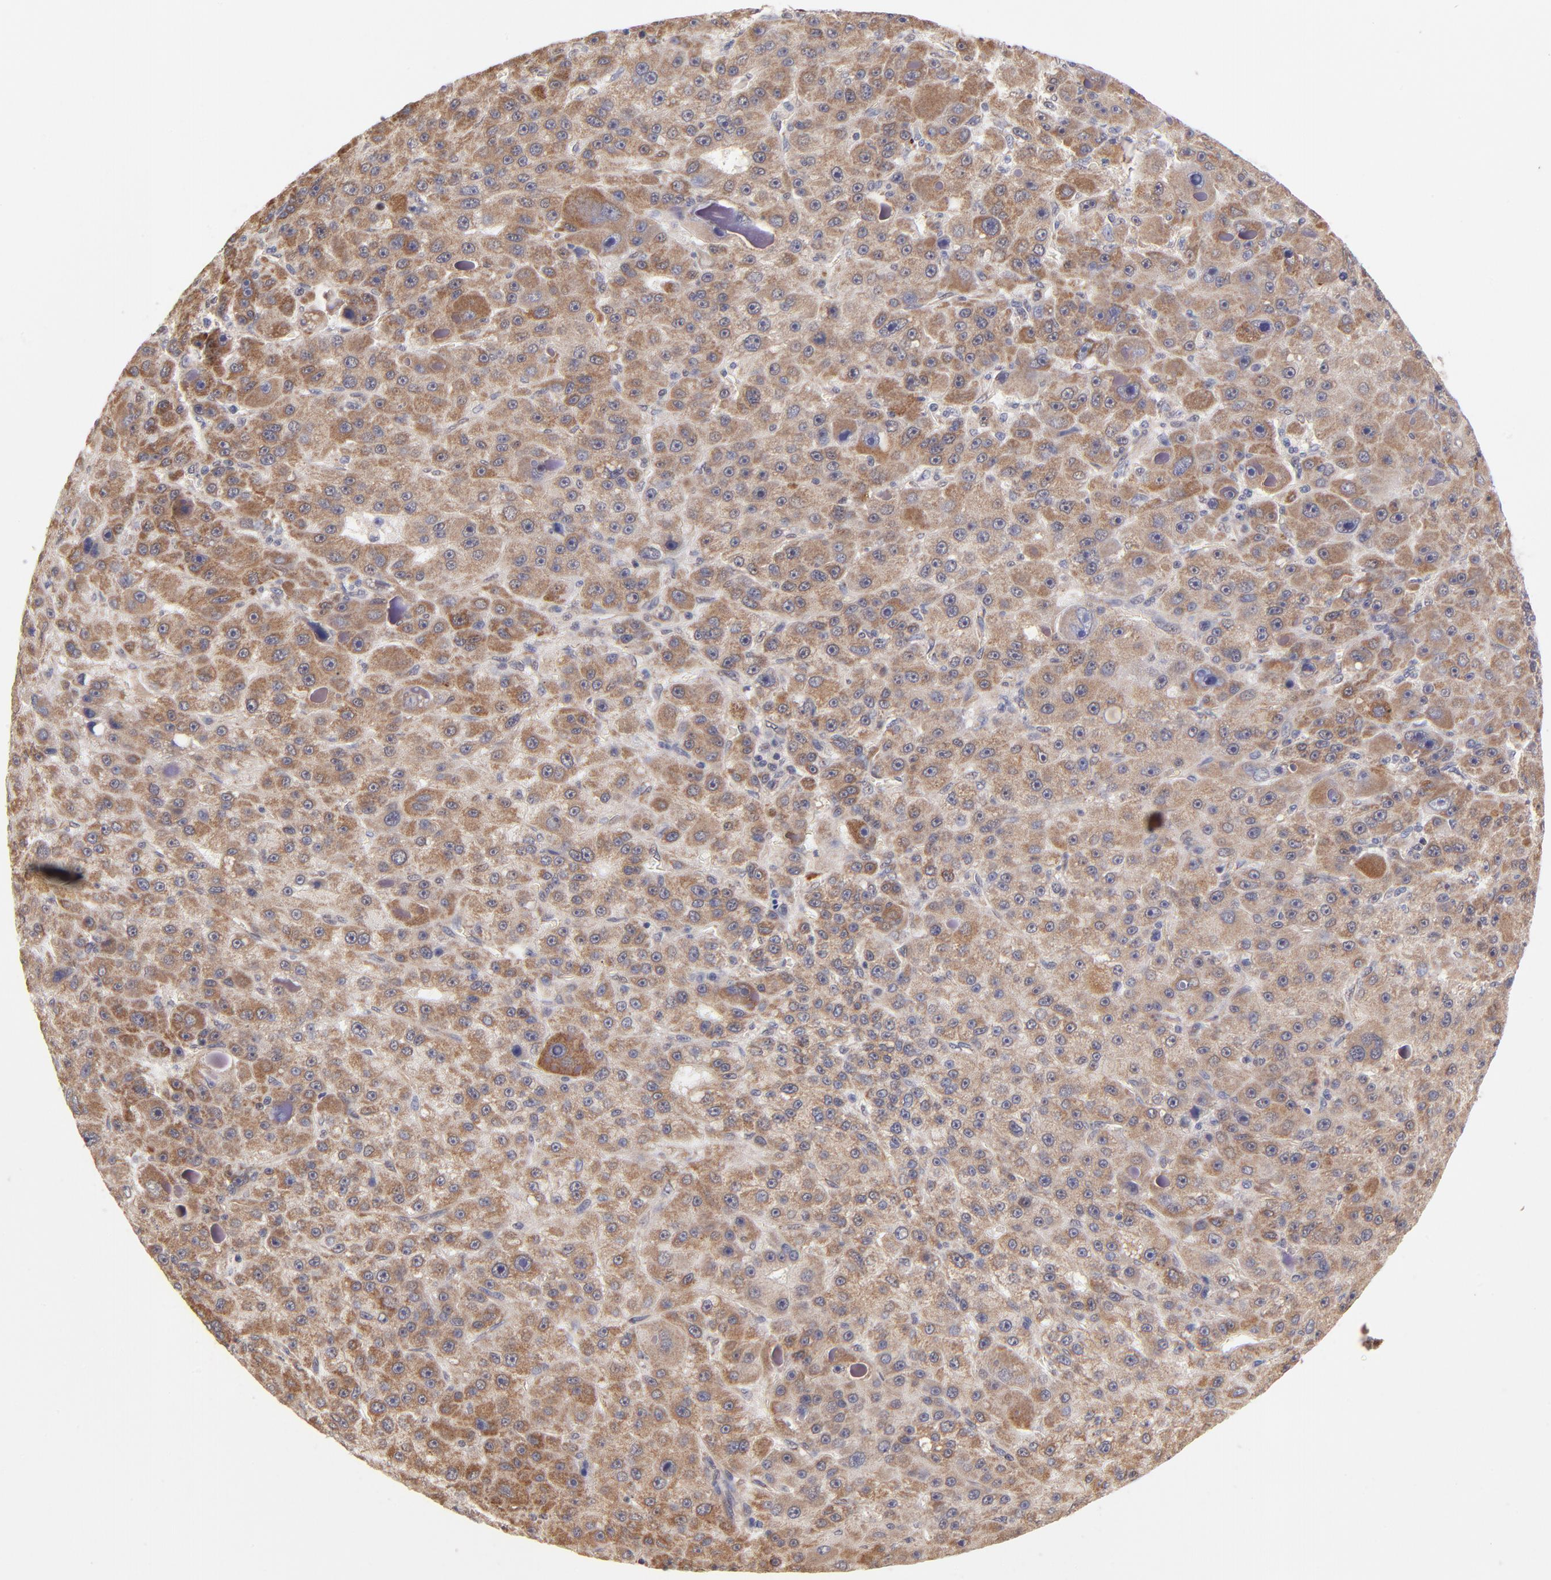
{"staining": {"intensity": "strong", "quantity": ">75%", "location": "cytoplasmic/membranous"}, "tissue": "liver cancer", "cell_type": "Tumor cells", "image_type": "cancer", "snomed": [{"axis": "morphology", "description": "Carcinoma, Hepatocellular, NOS"}, {"axis": "topography", "description": "Liver"}], "caption": "Protein staining exhibits strong cytoplasmic/membranous positivity in approximately >75% of tumor cells in liver cancer (hepatocellular carcinoma).", "gene": "UBE2H", "patient": {"sex": "male", "age": 76}}